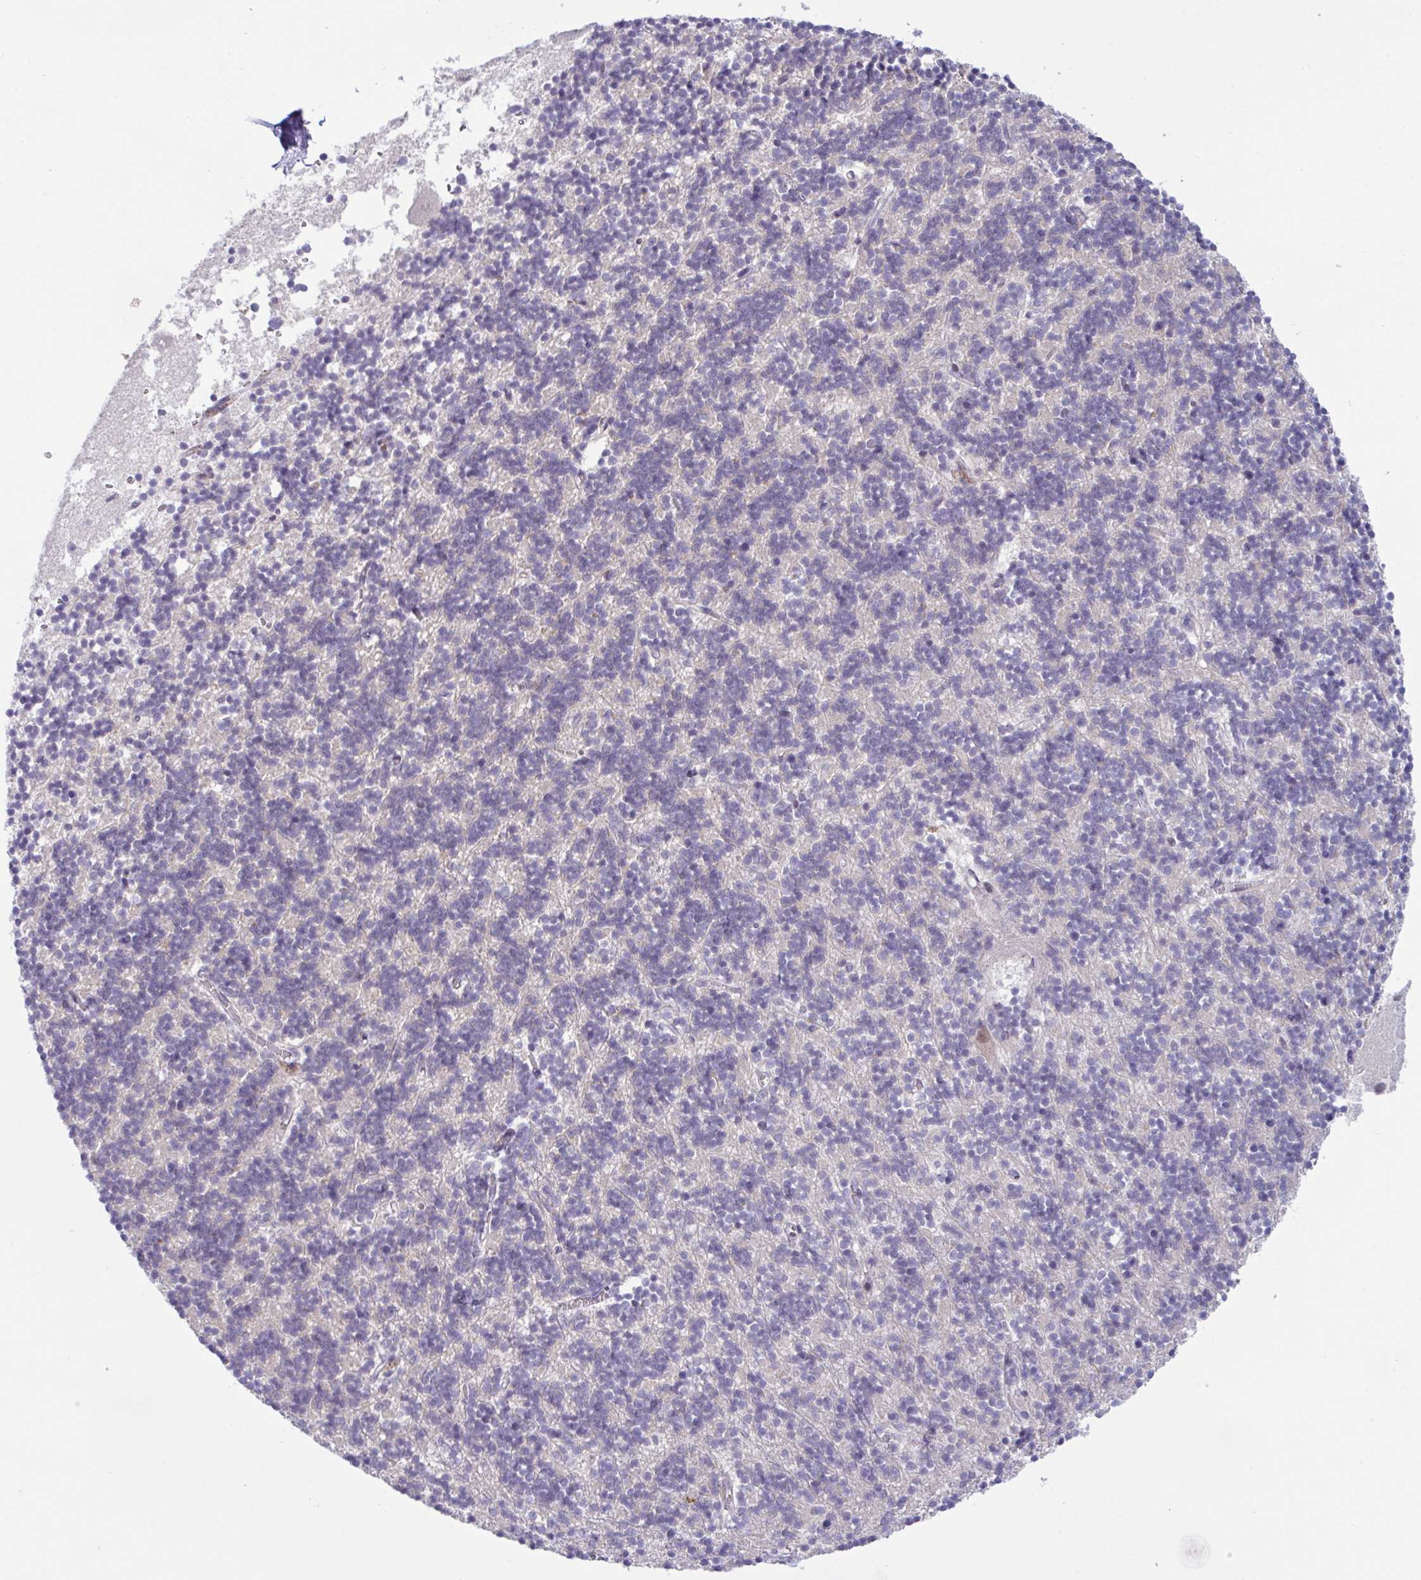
{"staining": {"intensity": "negative", "quantity": "none", "location": "none"}, "tissue": "cerebellum", "cell_type": "Cells in granular layer", "image_type": "normal", "snomed": [{"axis": "morphology", "description": "Normal tissue, NOS"}, {"axis": "topography", "description": "Cerebellum"}], "caption": "IHC micrograph of normal human cerebellum stained for a protein (brown), which displays no positivity in cells in granular layer.", "gene": "USP35", "patient": {"sex": "male", "age": 54}}